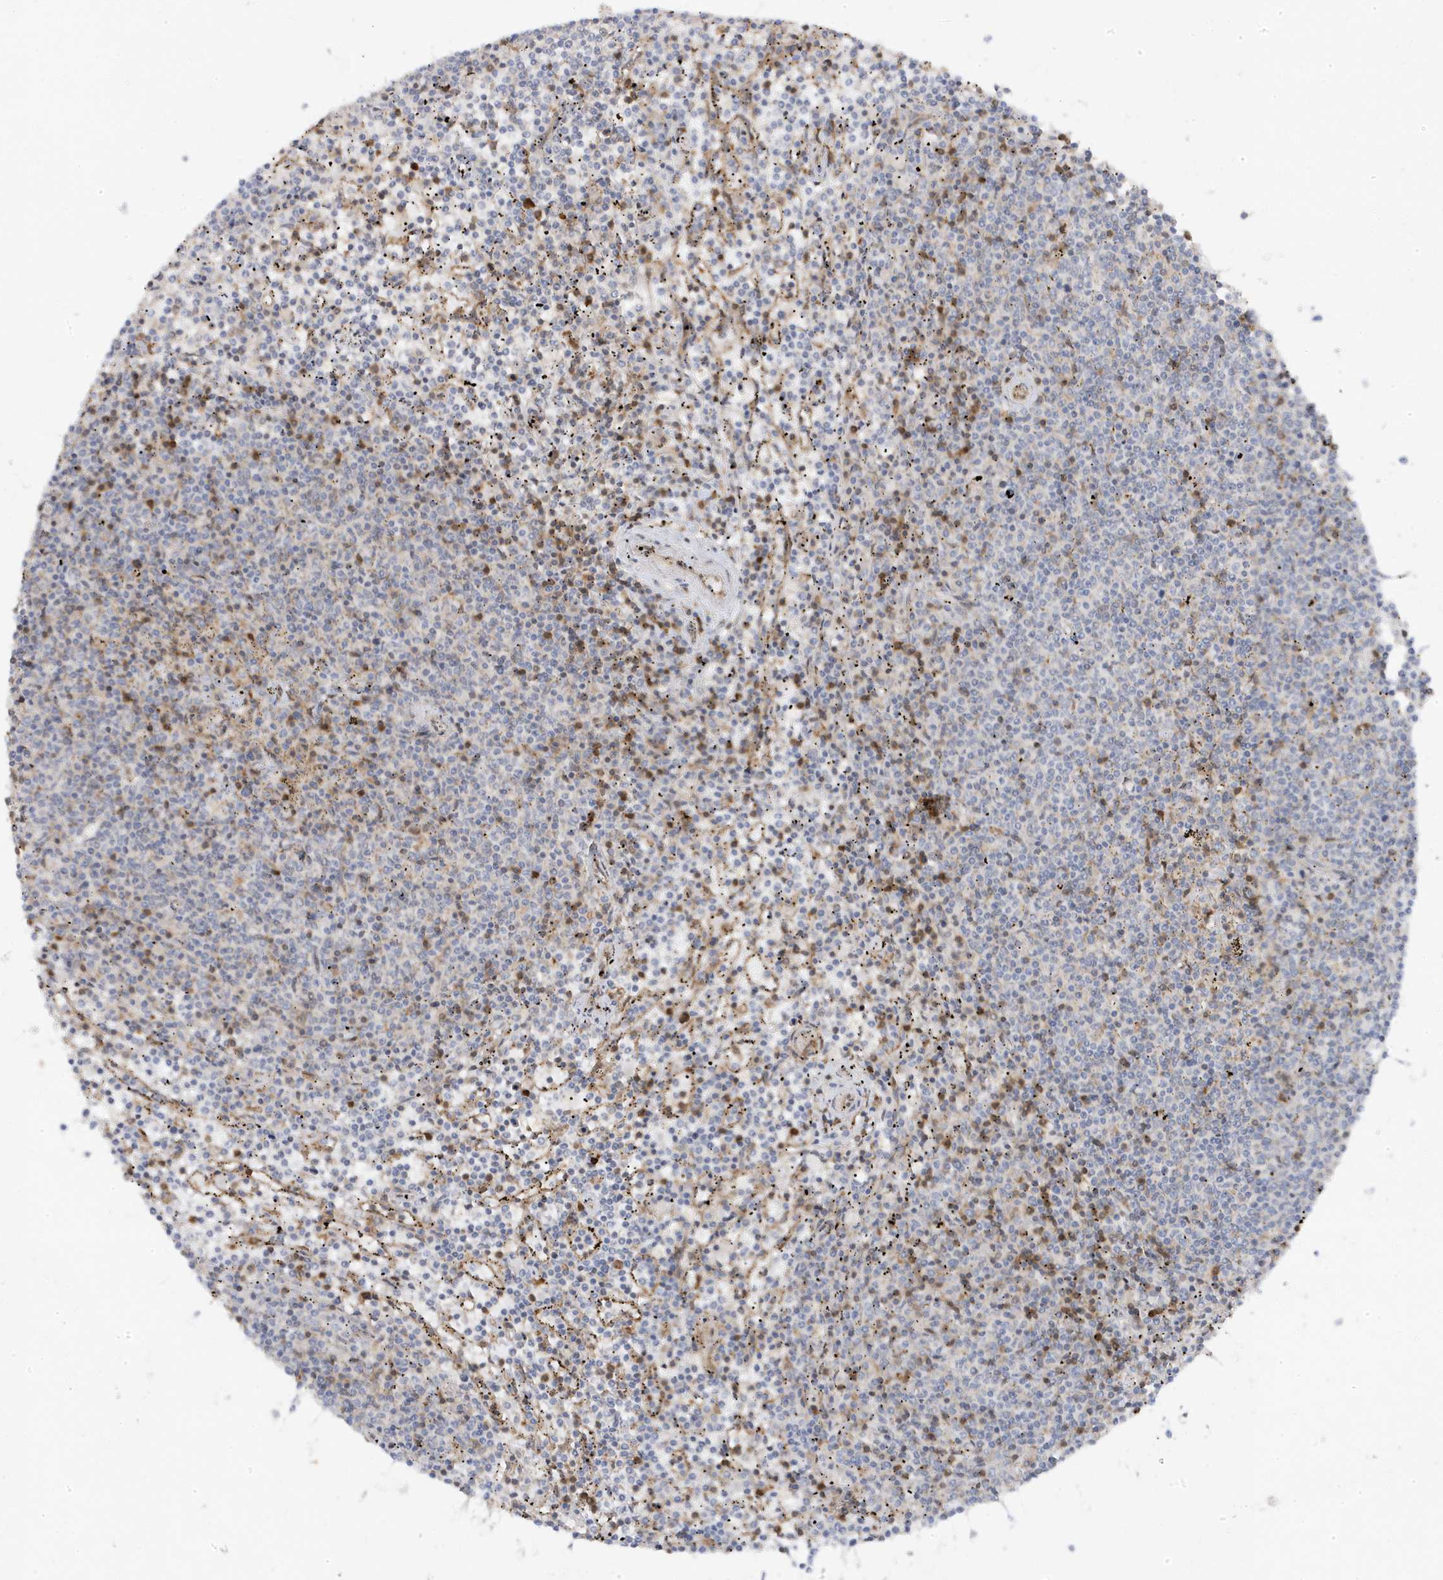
{"staining": {"intensity": "negative", "quantity": "none", "location": "none"}, "tissue": "lymphoma", "cell_type": "Tumor cells", "image_type": "cancer", "snomed": [{"axis": "morphology", "description": "Malignant lymphoma, non-Hodgkin's type, Low grade"}, {"axis": "topography", "description": "Spleen"}], "caption": "This is an immunohistochemistry (IHC) image of malignant lymphoma, non-Hodgkin's type (low-grade). There is no expression in tumor cells.", "gene": "ZNF654", "patient": {"sex": "female", "age": 50}}